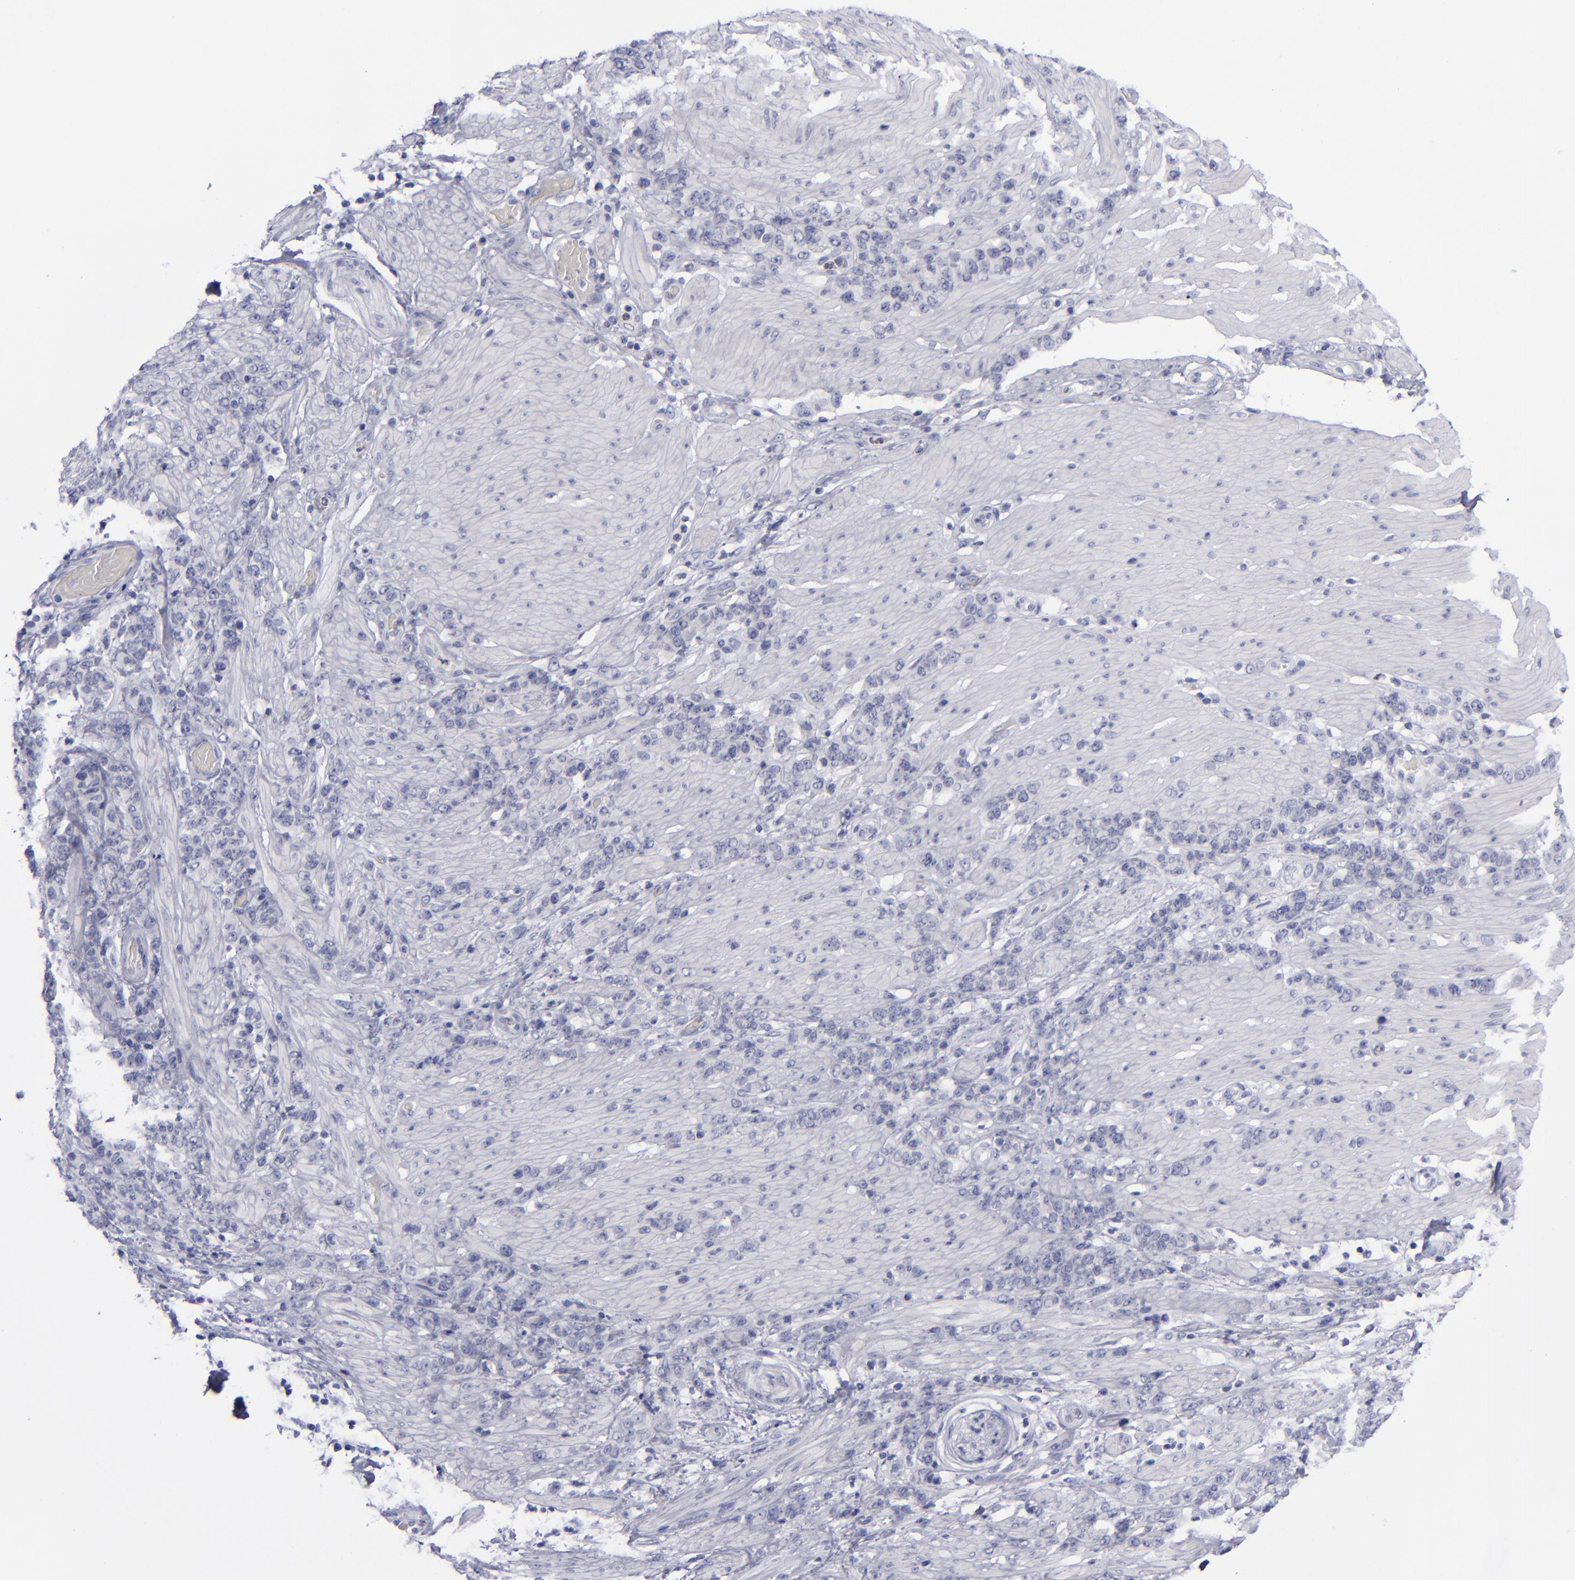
{"staining": {"intensity": "negative", "quantity": "none", "location": "none"}, "tissue": "stomach cancer", "cell_type": "Tumor cells", "image_type": "cancer", "snomed": [{"axis": "morphology", "description": "Adenocarcinoma, NOS"}, {"axis": "topography", "description": "Stomach, lower"}], "caption": "IHC of stomach adenocarcinoma displays no expression in tumor cells.", "gene": "AURKA", "patient": {"sex": "male", "age": 88}}